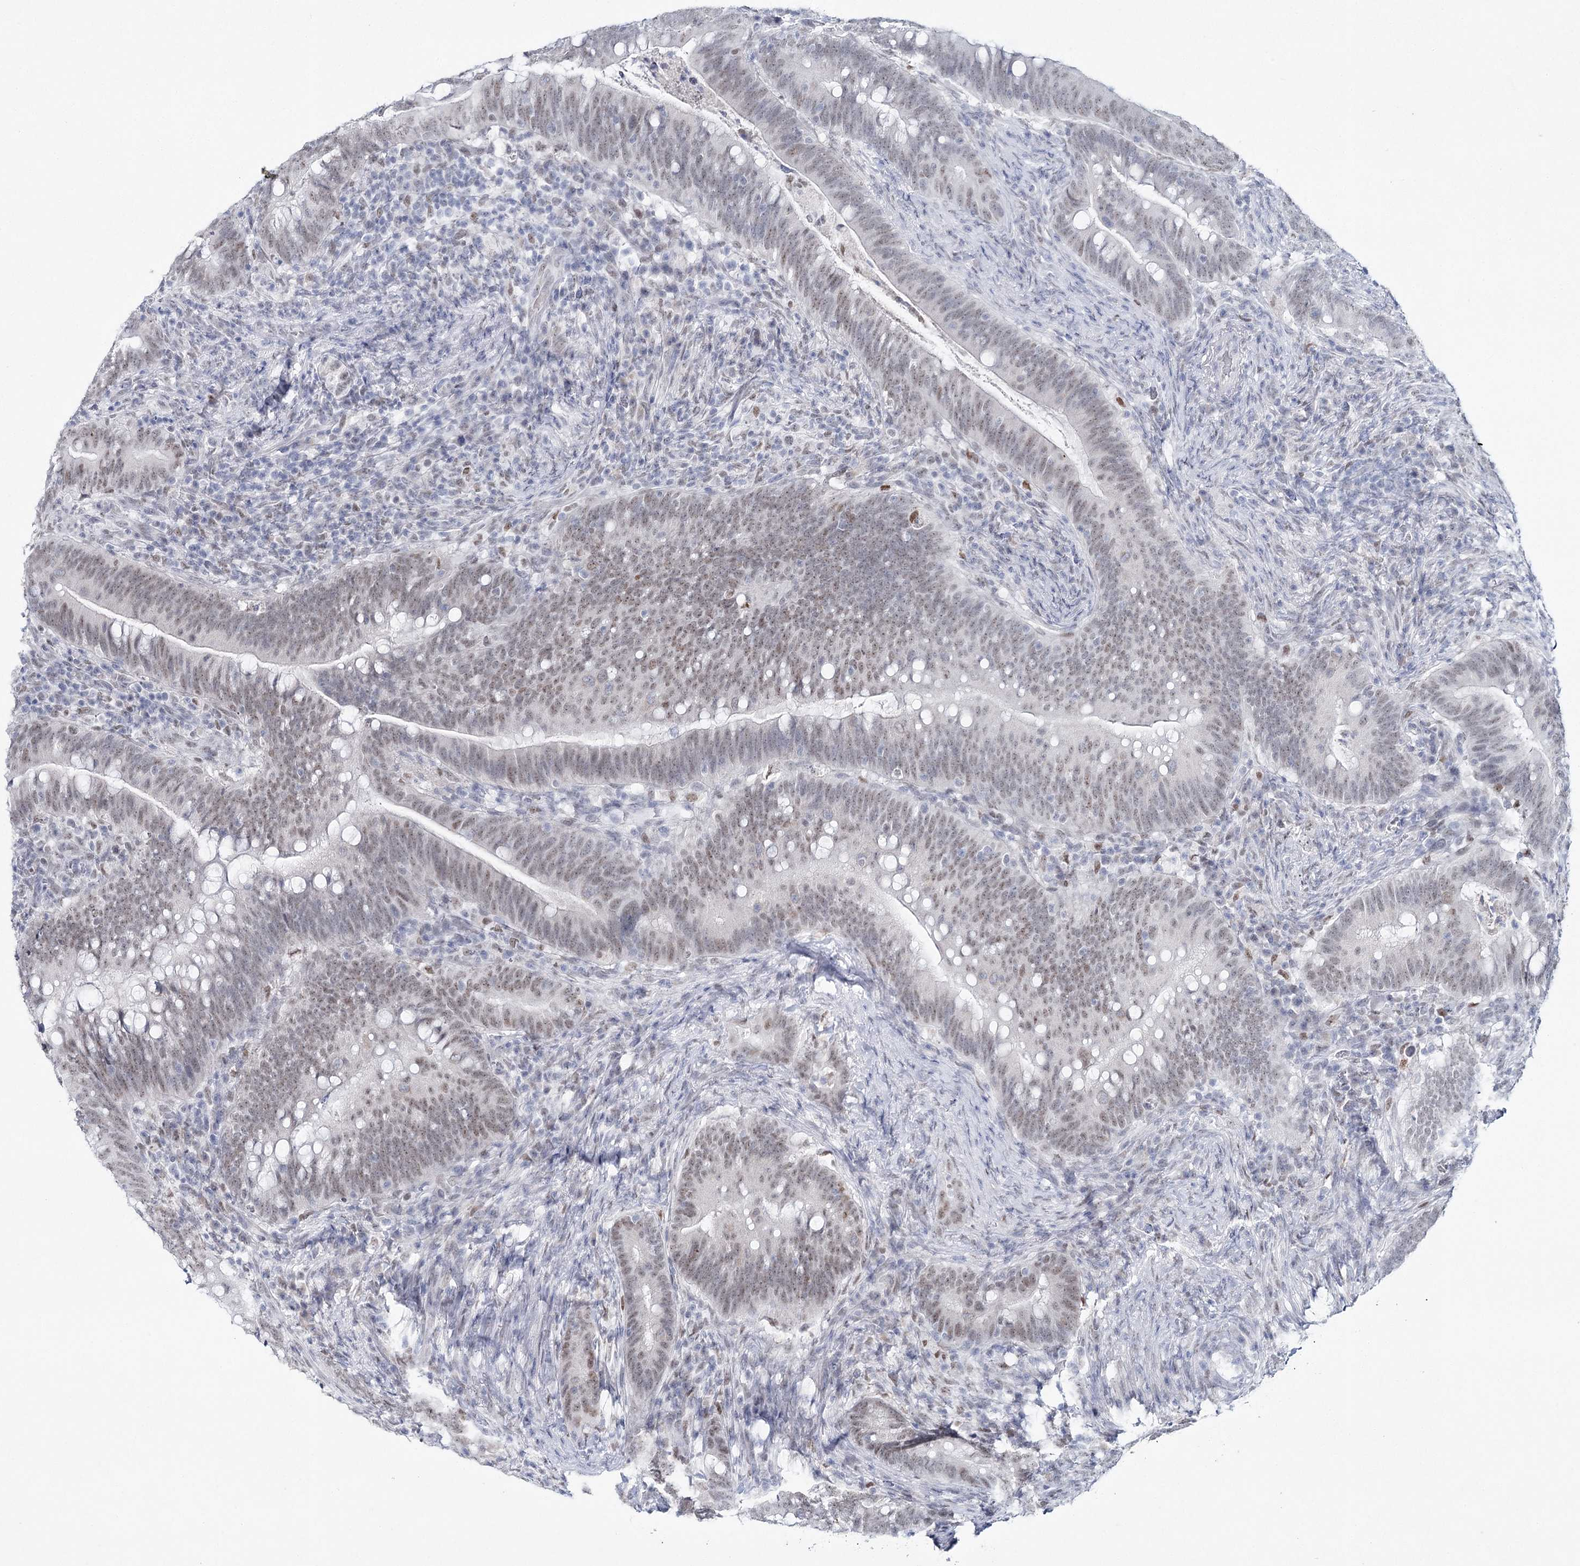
{"staining": {"intensity": "weak", "quantity": ">75%", "location": "nuclear"}, "tissue": "colorectal cancer", "cell_type": "Tumor cells", "image_type": "cancer", "snomed": [{"axis": "morphology", "description": "Adenocarcinoma, NOS"}, {"axis": "topography", "description": "Colon"}], "caption": "There is low levels of weak nuclear staining in tumor cells of colorectal cancer (adenocarcinoma), as demonstrated by immunohistochemical staining (brown color).", "gene": "ZC3H8", "patient": {"sex": "female", "age": 66}}